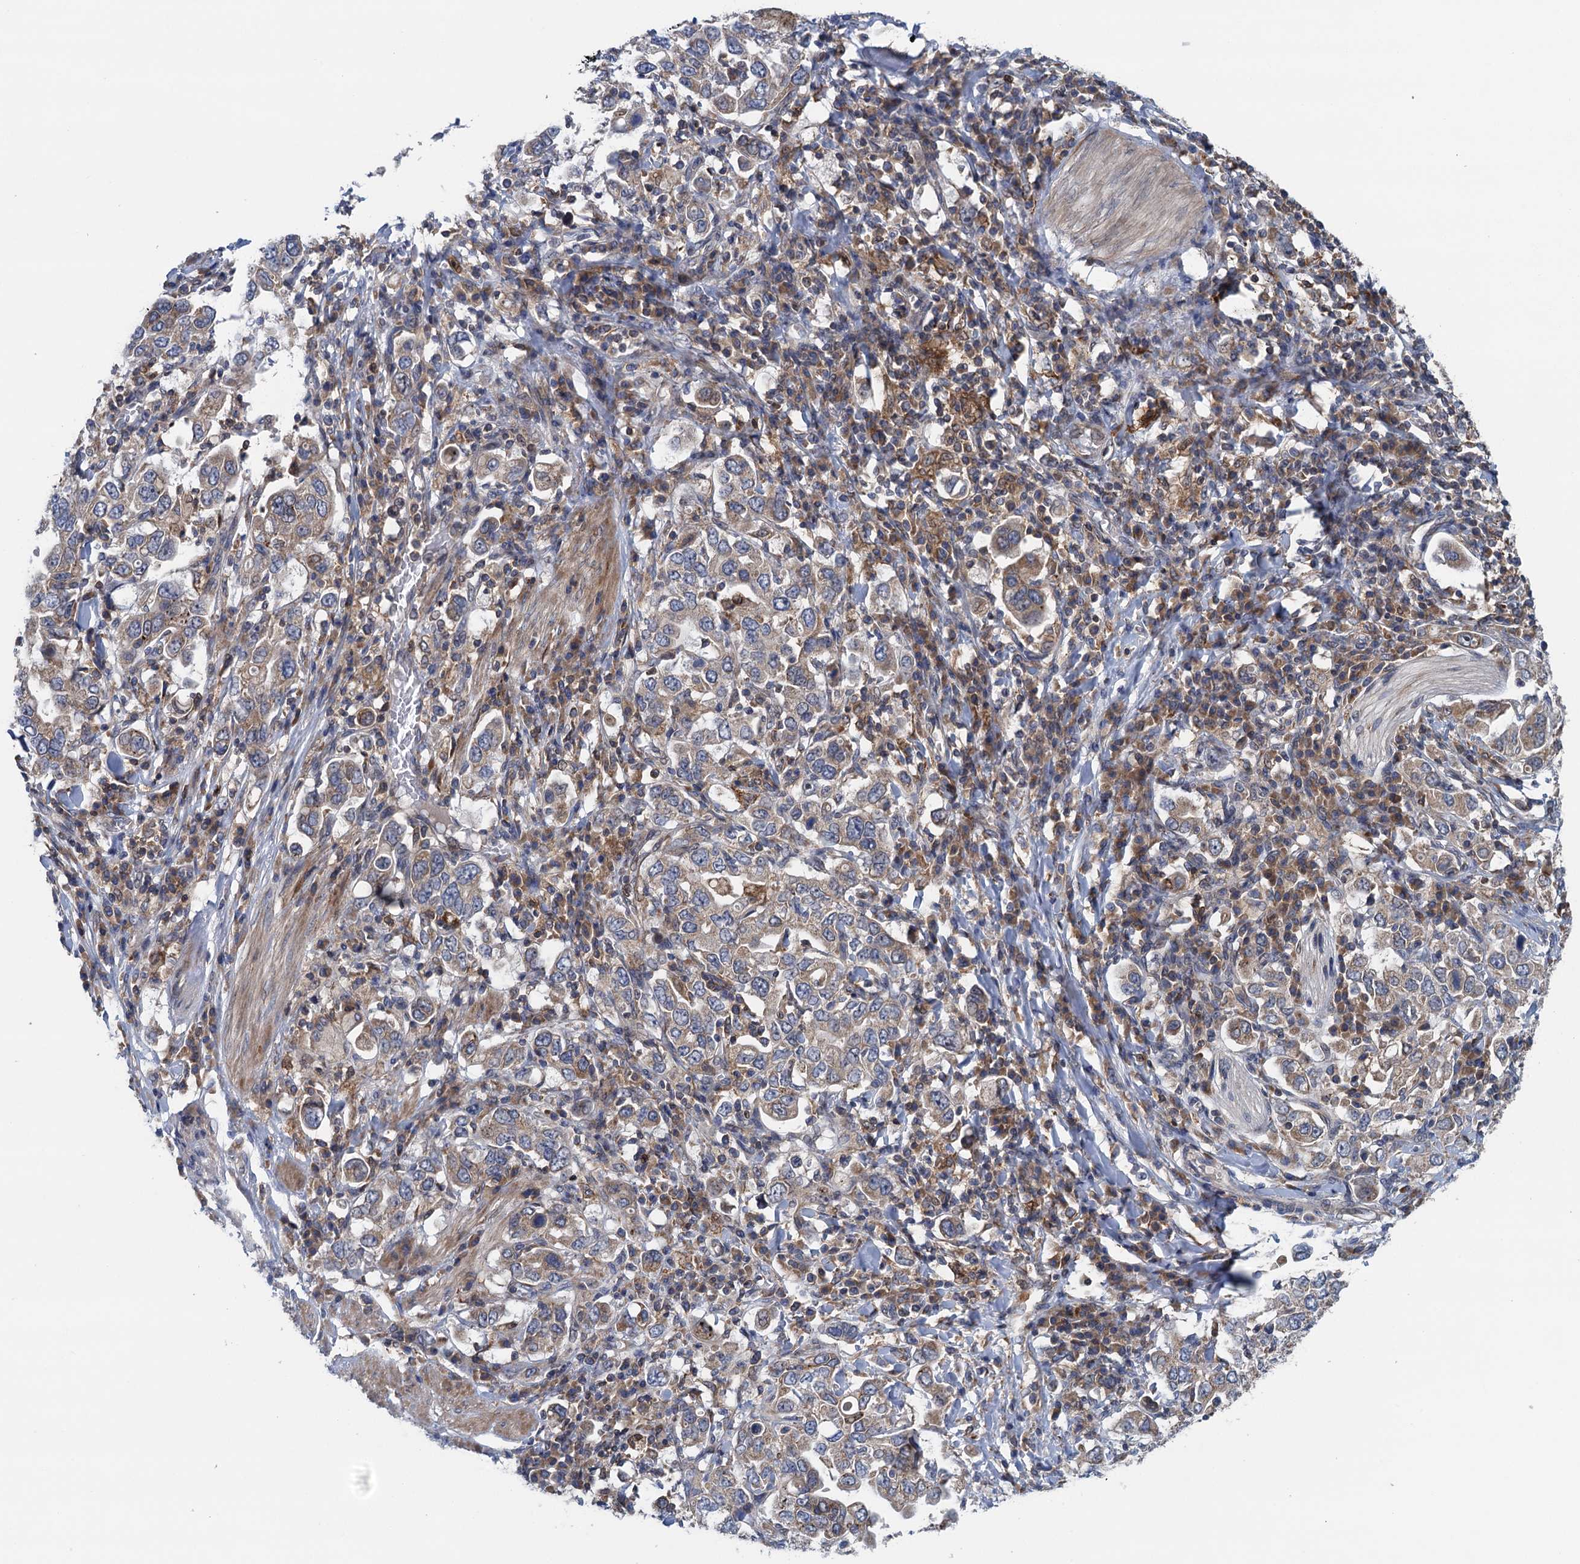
{"staining": {"intensity": "weak", "quantity": ">75%", "location": "cytoplasmic/membranous"}, "tissue": "stomach cancer", "cell_type": "Tumor cells", "image_type": "cancer", "snomed": [{"axis": "morphology", "description": "Adenocarcinoma, NOS"}, {"axis": "topography", "description": "Stomach, upper"}], "caption": "Stomach adenocarcinoma stained for a protein (brown) displays weak cytoplasmic/membranous positive expression in approximately >75% of tumor cells.", "gene": "CNTN5", "patient": {"sex": "male", "age": 62}}